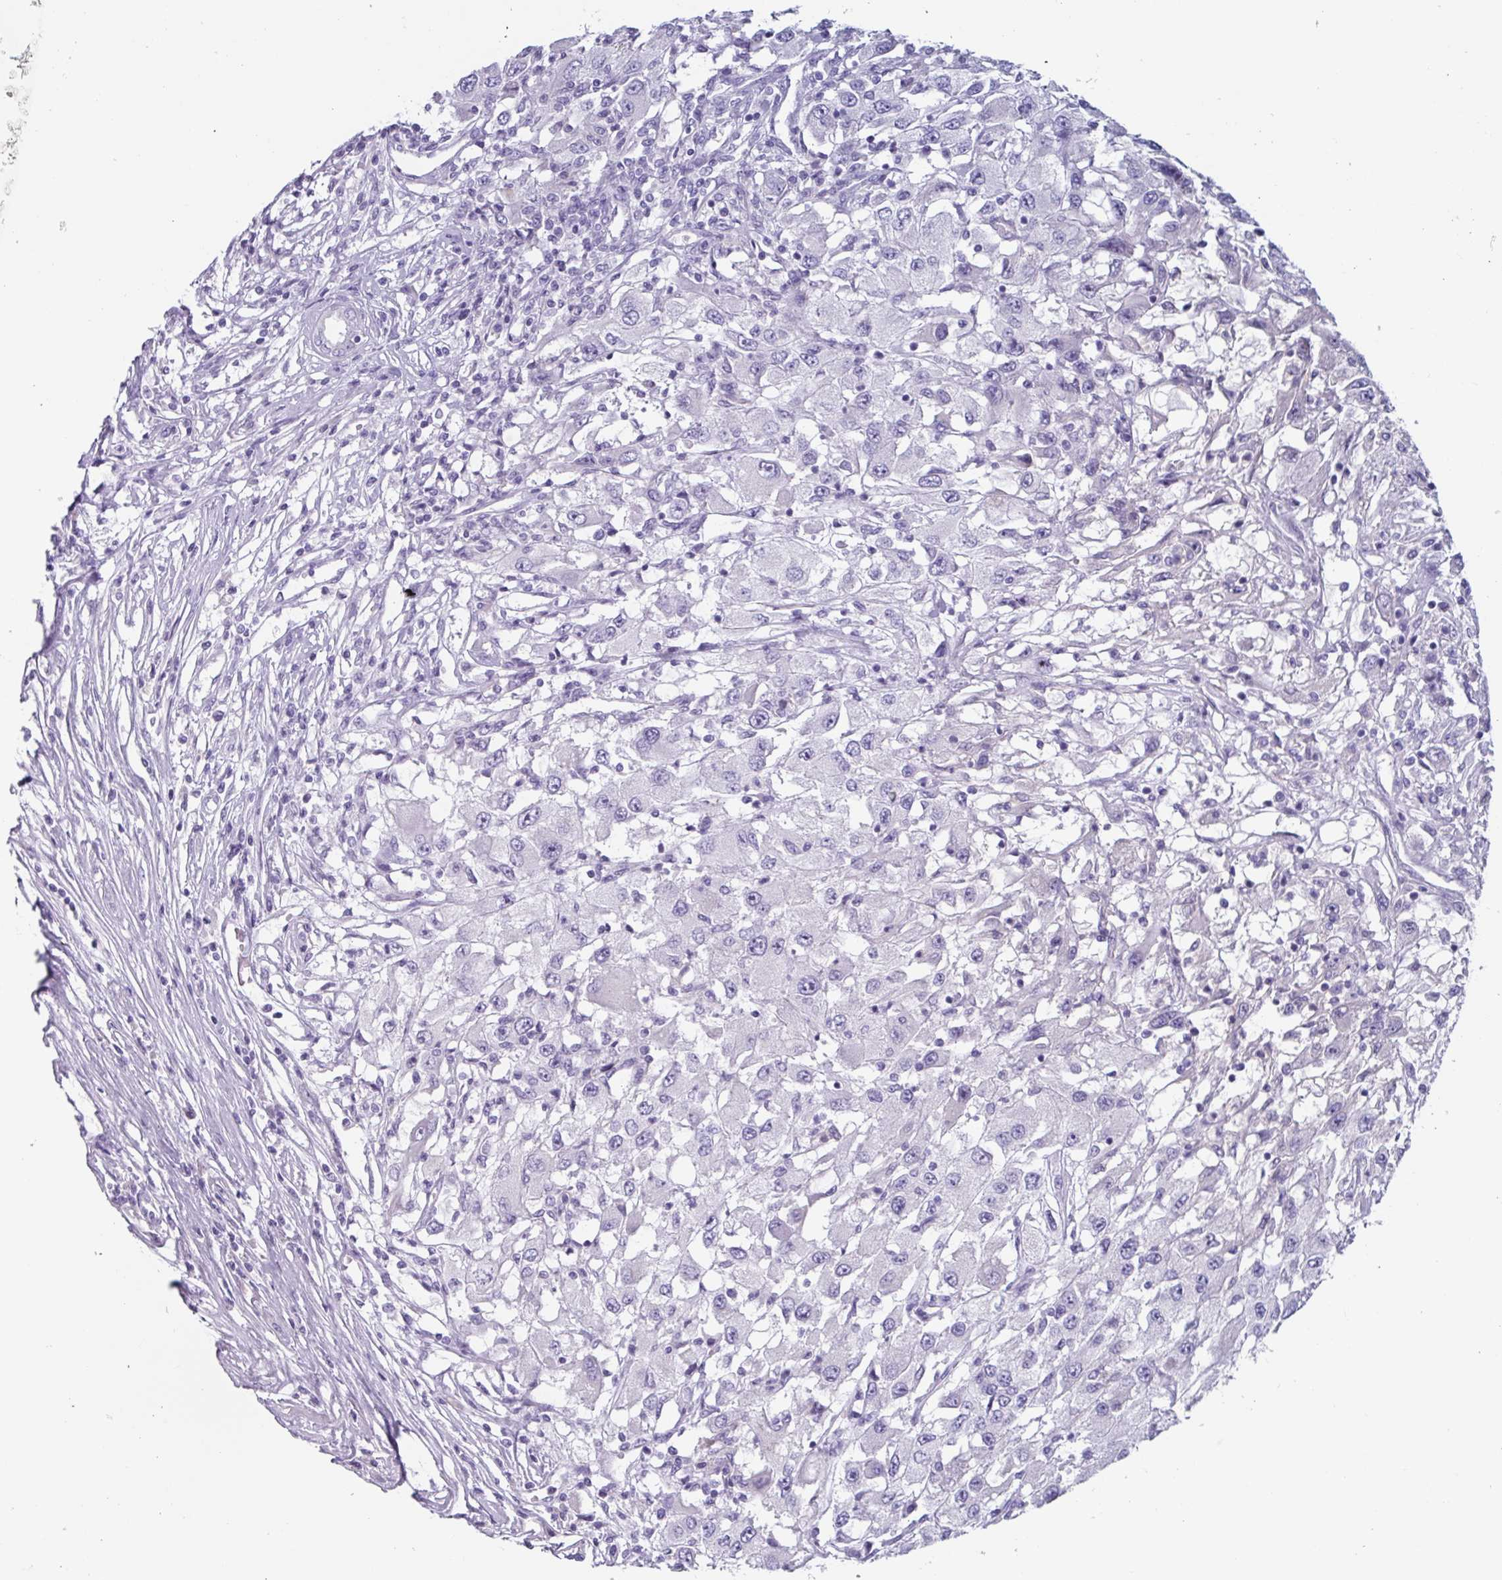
{"staining": {"intensity": "negative", "quantity": "none", "location": "none"}, "tissue": "renal cancer", "cell_type": "Tumor cells", "image_type": "cancer", "snomed": [{"axis": "morphology", "description": "Adenocarcinoma, NOS"}, {"axis": "topography", "description": "Kidney"}], "caption": "There is no significant expression in tumor cells of renal adenocarcinoma.", "gene": "OR2T10", "patient": {"sex": "female", "age": 67}}